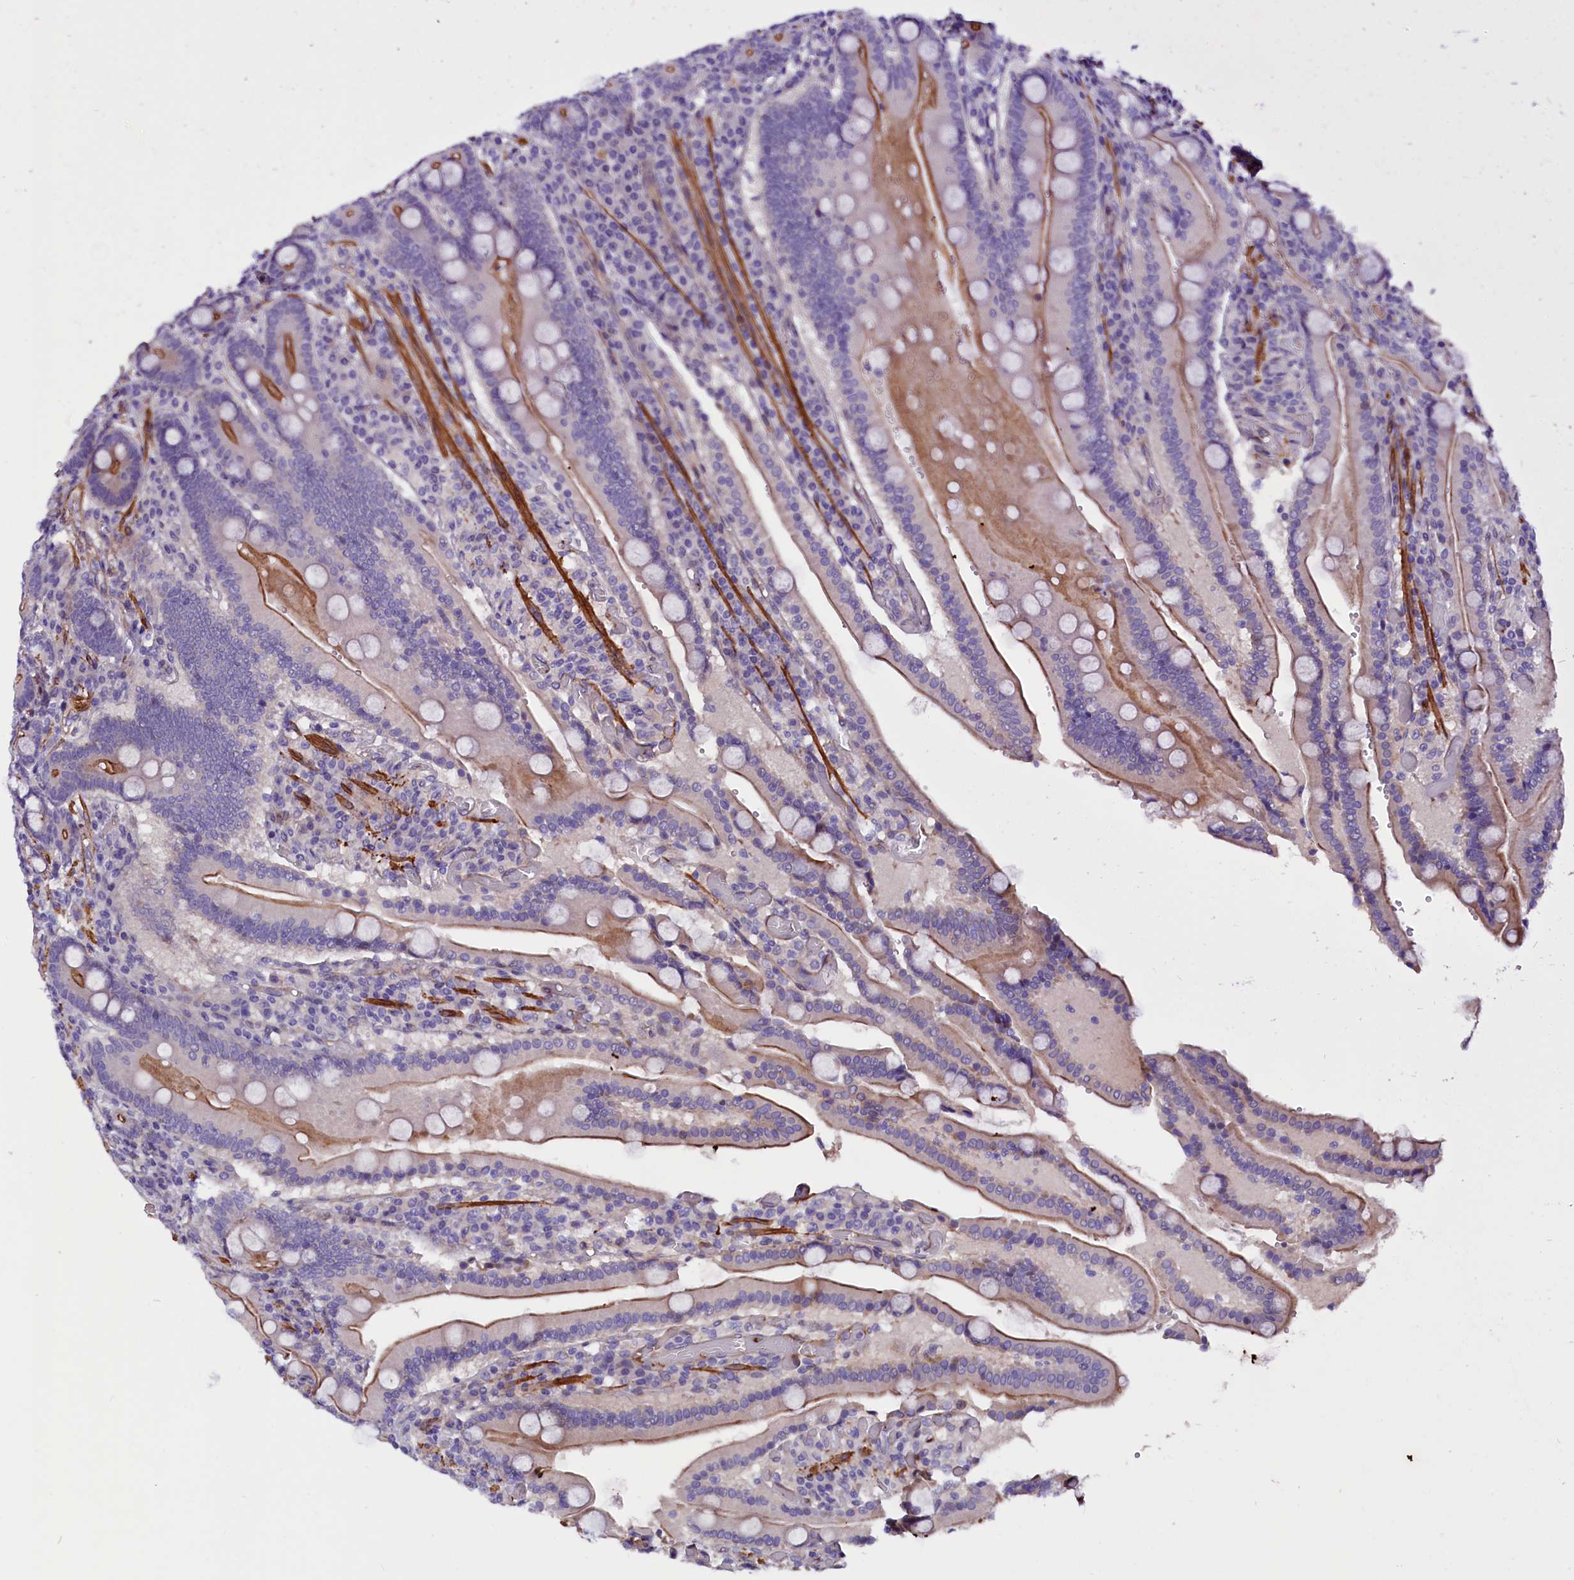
{"staining": {"intensity": "moderate", "quantity": "25%-75%", "location": "cytoplasmic/membranous"}, "tissue": "duodenum", "cell_type": "Glandular cells", "image_type": "normal", "snomed": [{"axis": "morphology", "description": "Normal tissue, NOS"}, {"axis": "topography", "description": "Duodenum"}], "caption": "Brown immunohistochemical staining in benign duodenum demonstrates moderate cytoplasmic/membranous positivity in about 25%-75% of glandular cells.", "gene": "ZNF749", "patient": {"sex": "female", "age": 62}}